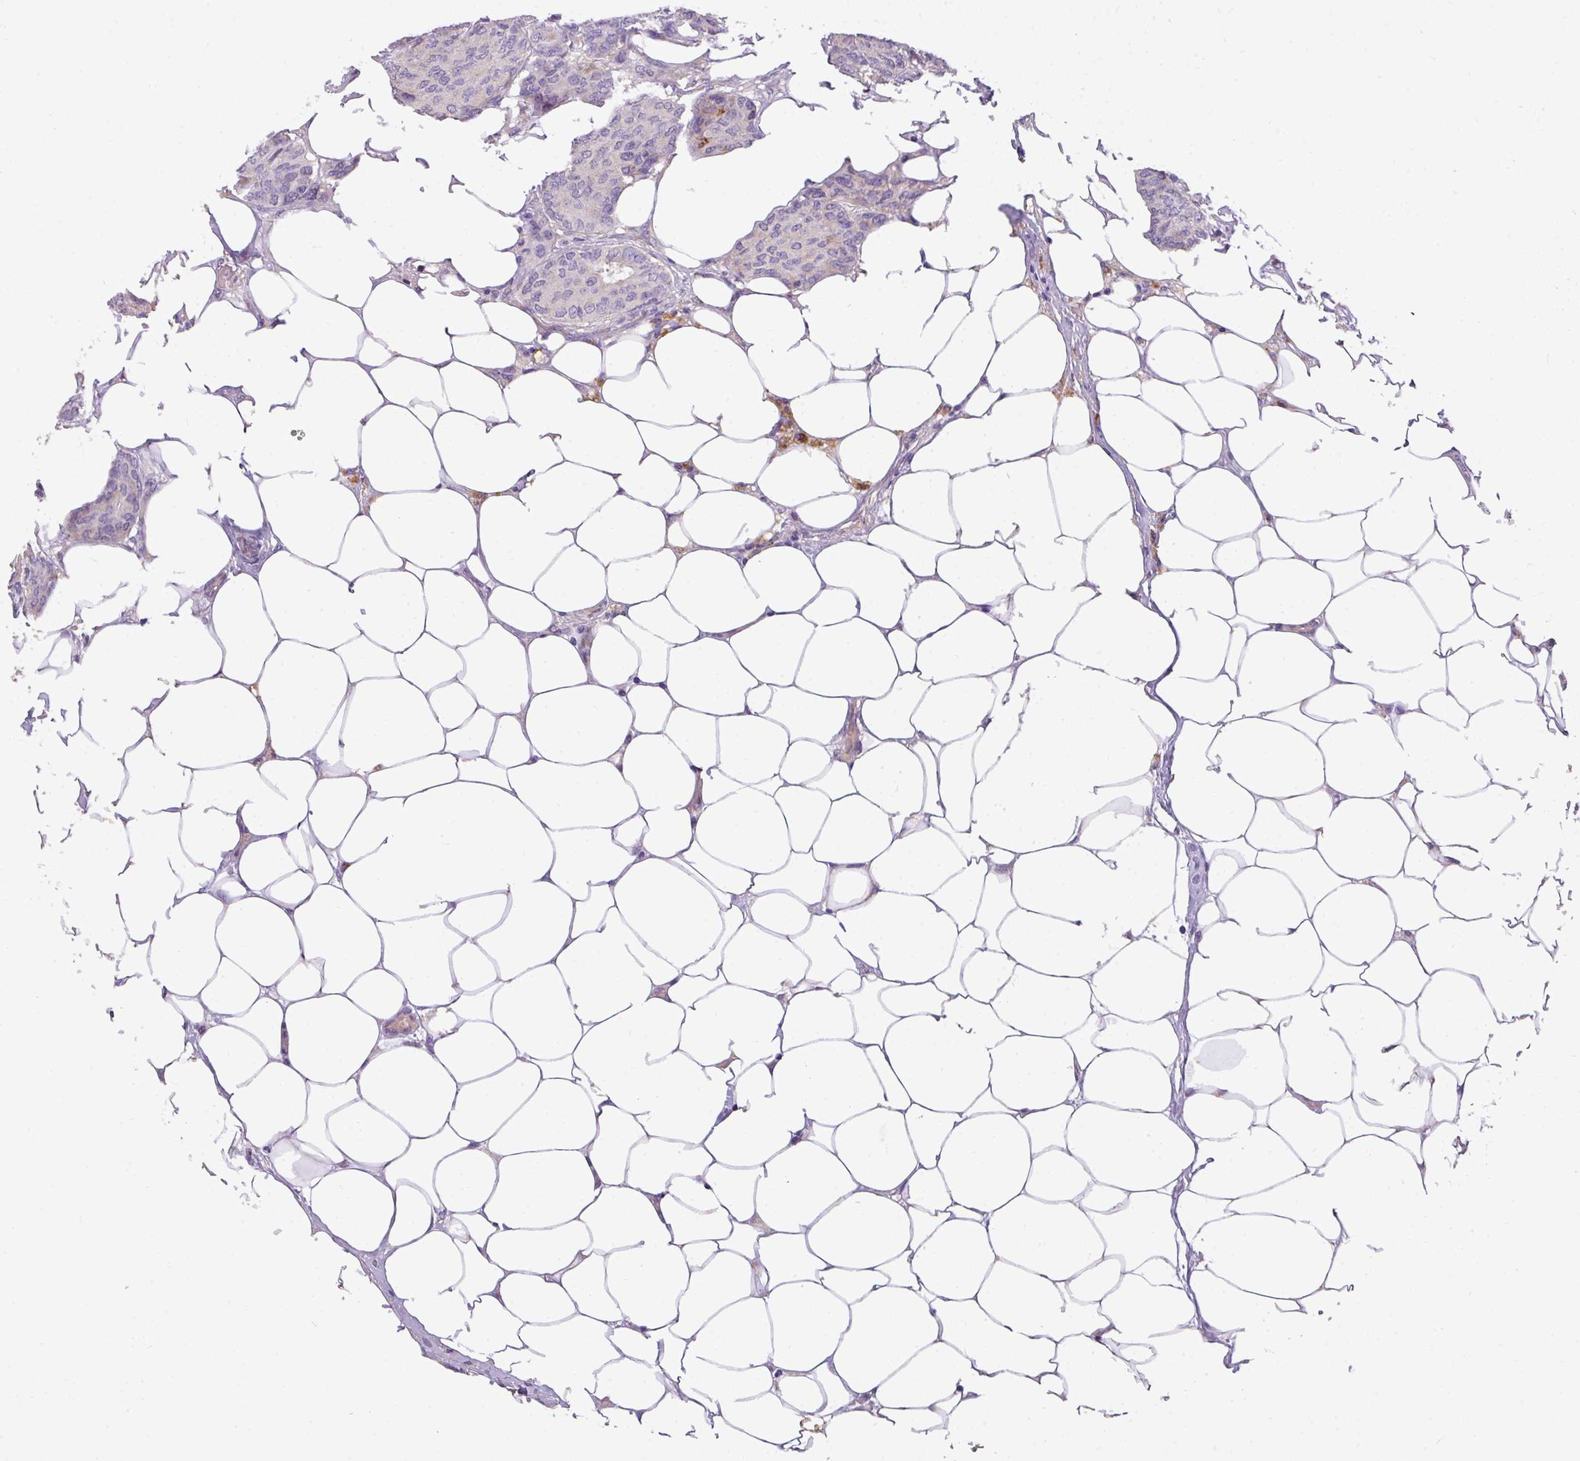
{"staining": {"intensity": "negative", "quantity": "none", "location": "none"}, "tissue": "breast cancer", "cell_type": "Tumor cells", "image_type": "cancer", "snomed": [{"axis": "morphology", "description": "Duct carcinoma"}, {"axis": "topography", "description": "Breast"}], "caption": "Immunohistochemical staining of breast cancer (infiltrating ductal carcinoma) demonstrates no significant positivity in tumor cells.", "gene": "ANXA2R", "patient": {"sex": "female", "age": 75}}